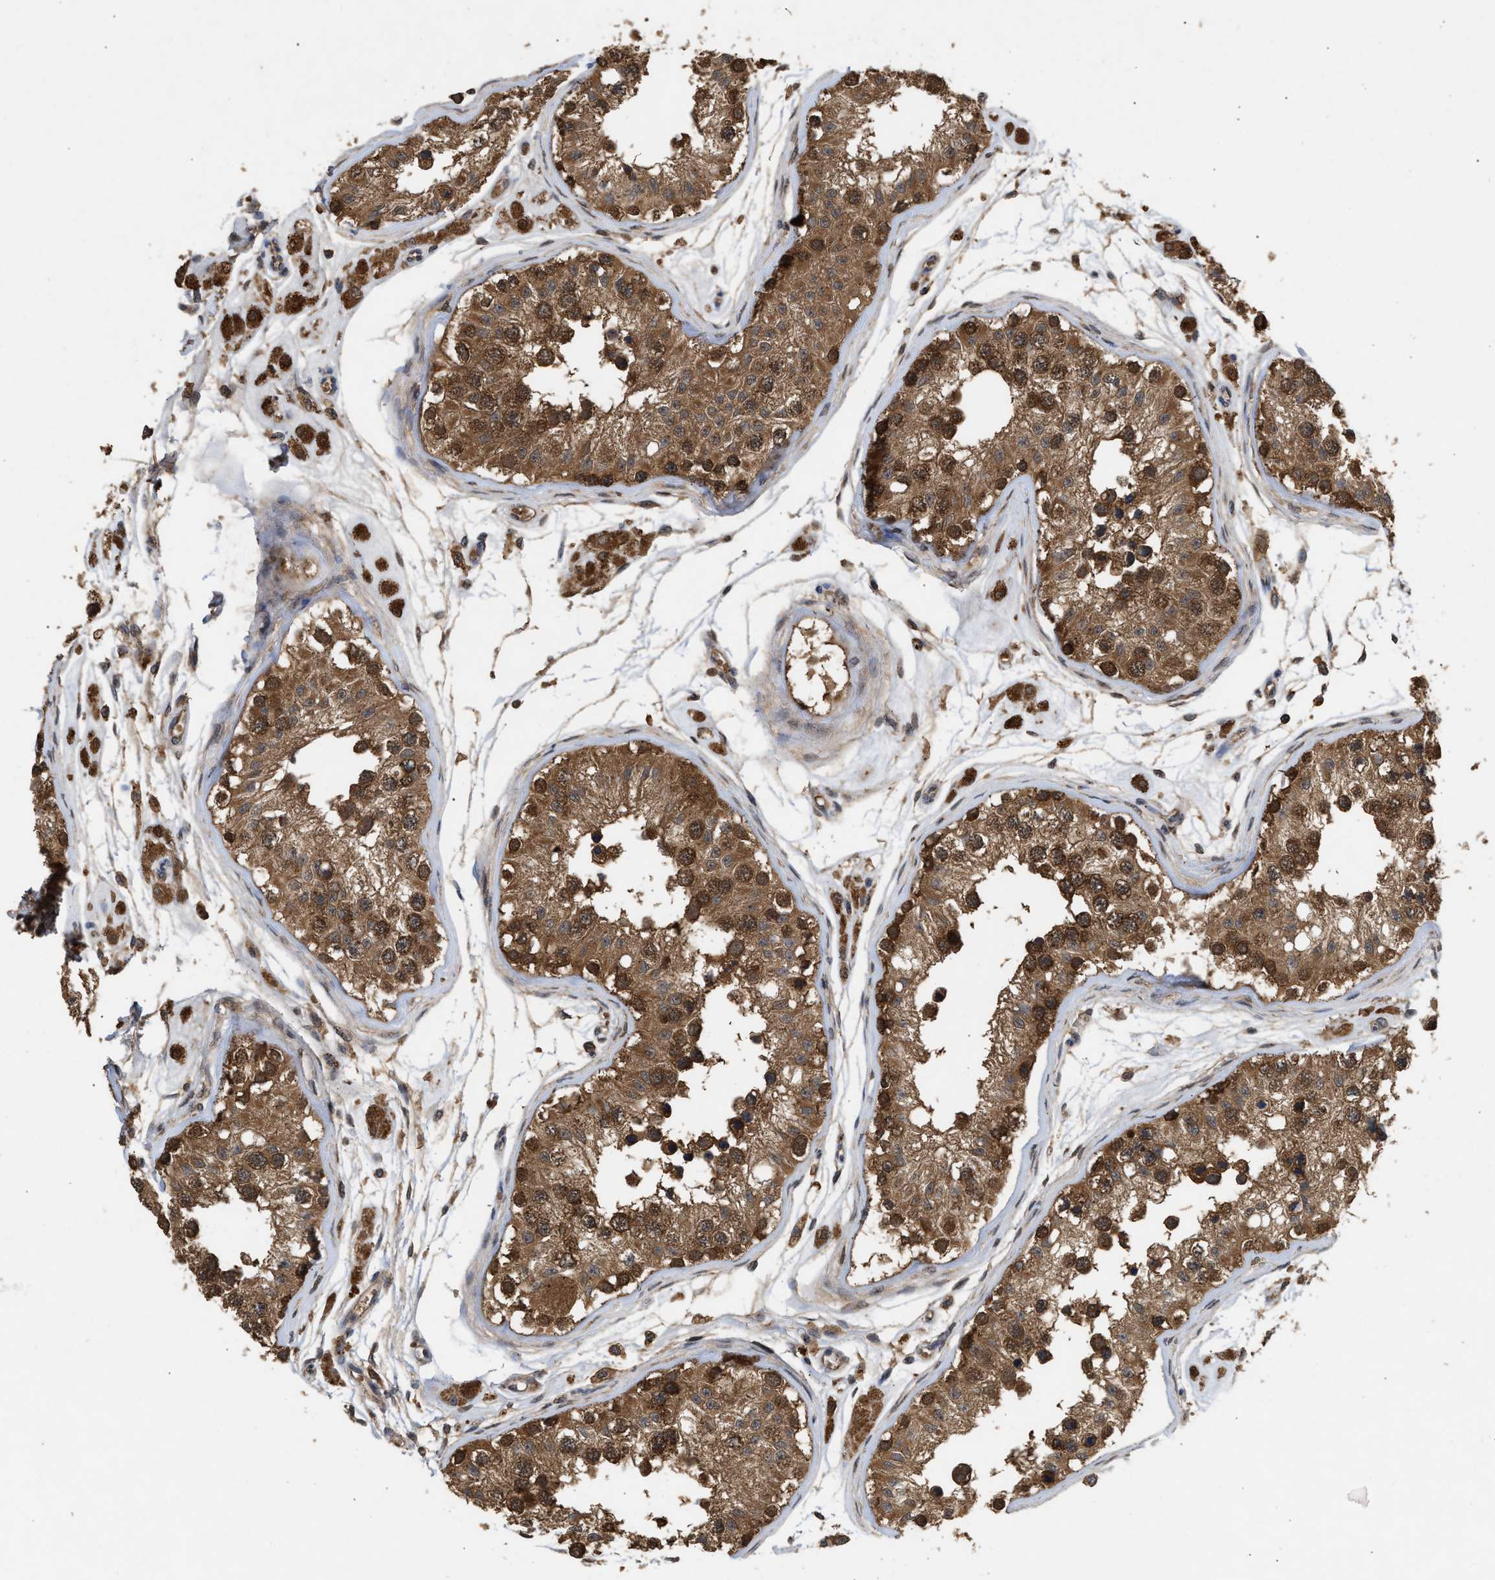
{"staining": {"intensity": "strong", "quantity": ">75%", "location": "cytoplasmic/membranous,nuclear"}, "tissue": "testis", "cell_type": "Cells in seminiferous ducts", "image_type": "normal", "snomed": [{"axis": "morphology", "description": "Normal tissue, NOS"}, {"axis": "morphology", "description": "Adenocarcinoma, metastatic, NOS"}, {"axis": "topography", "description": "Testis"}], "caption": "Testis stained with immunohistochemistry (IHC) reveals strong cytoplasmic/membranous,nuclear expression in approximately >75% of cells in seminiferous ducts.", "gene": "FITM1", "patient": {"sex": "male", "age": 26}}